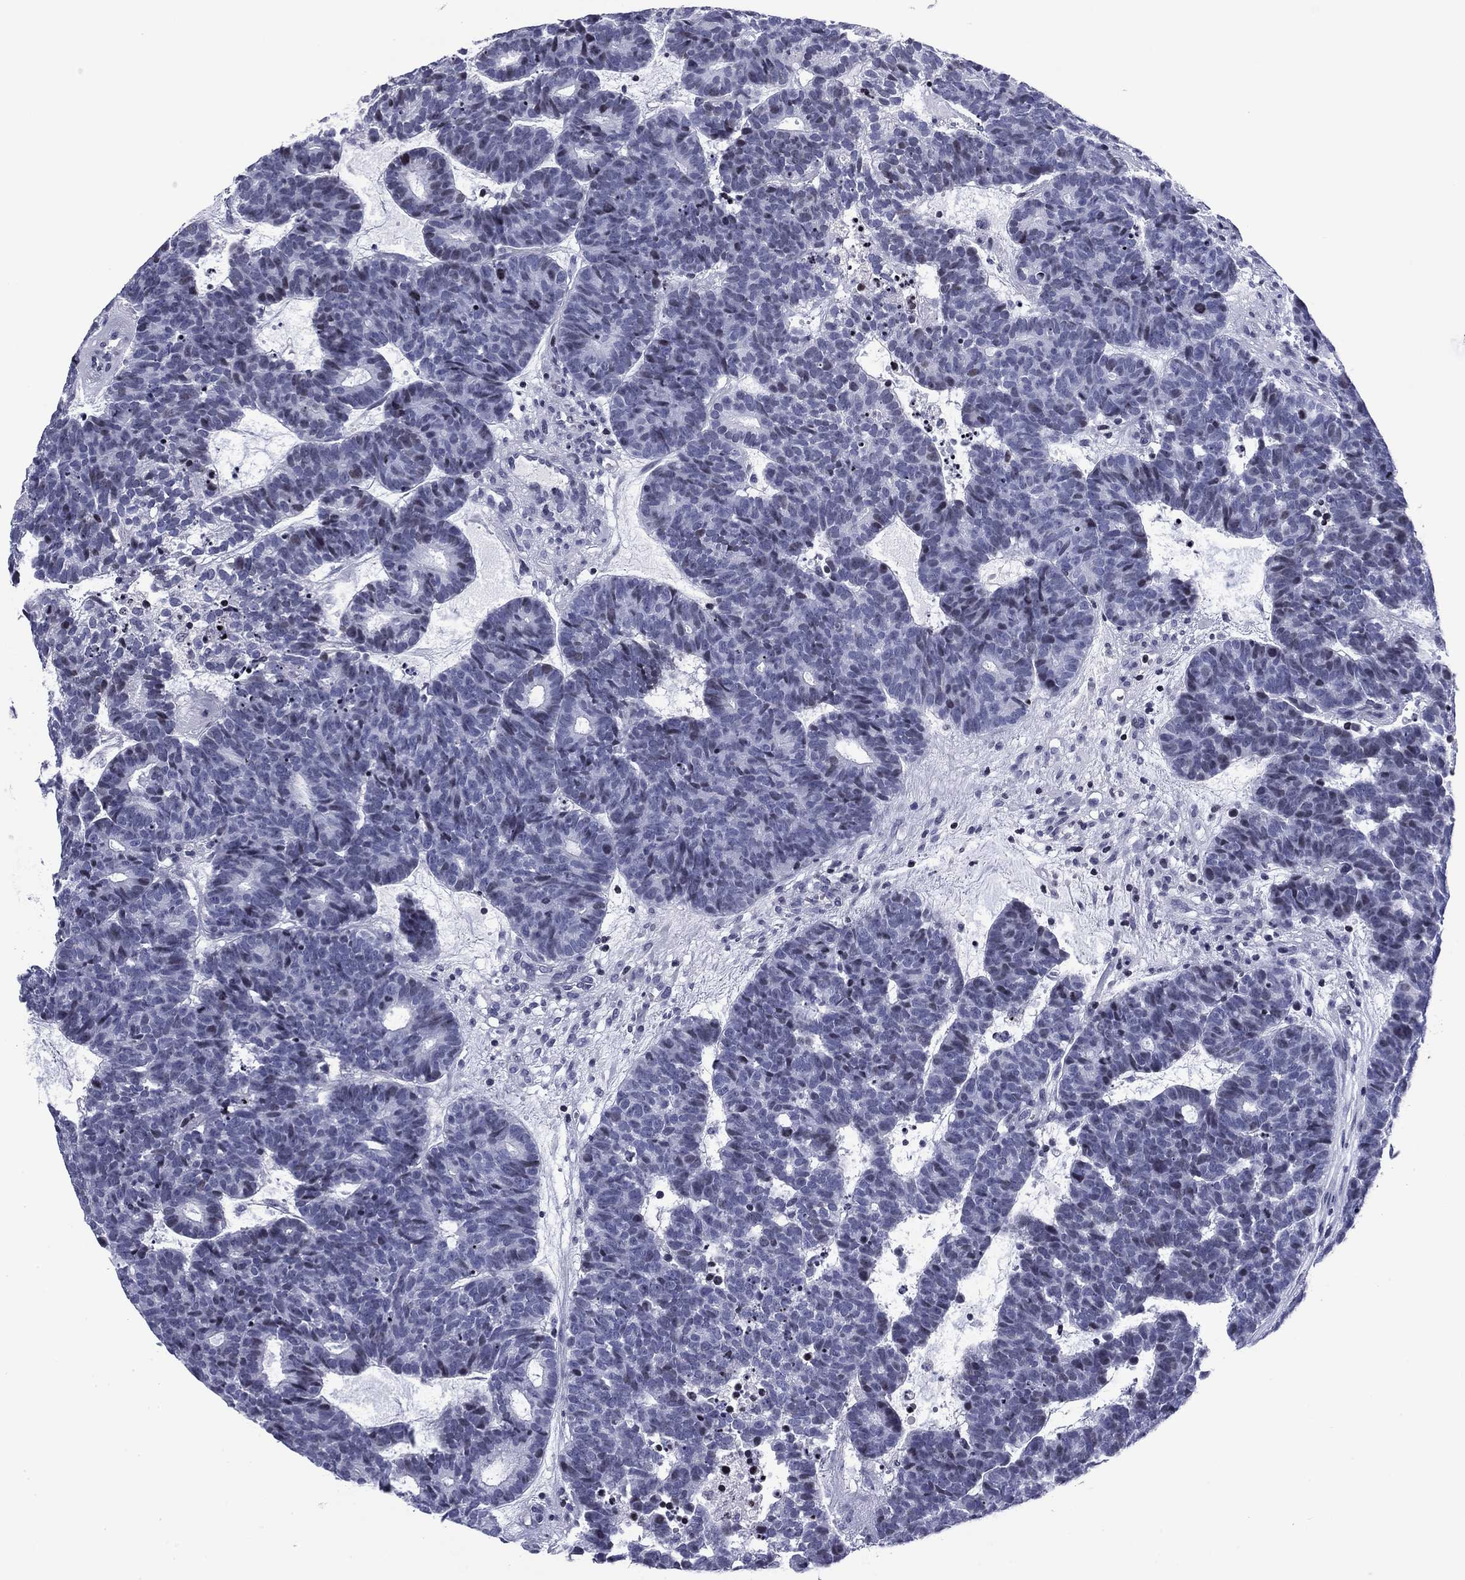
{"staining": {"intensity": "weak", "quantity": "<25%", "location": "nuclear"}, "tissue": "head and neck cancer", "cell_type": "Tumor cells", "image_type": "cancer", "snomed": [{"axis": "morphology", "description": "Adenocarcinoma, NOS"}, {"axis": "topography", "description": "Head-Neck"}], "caption": "Immunohistochemistry (IHC) histopathology image of human head and neck cancer (adenocarcinoma) stained for a protein (brown), which exhibits no staining in tumor cells.", "gene": "CCDC144A", "patient": {"sex": "female", "age": 81}}